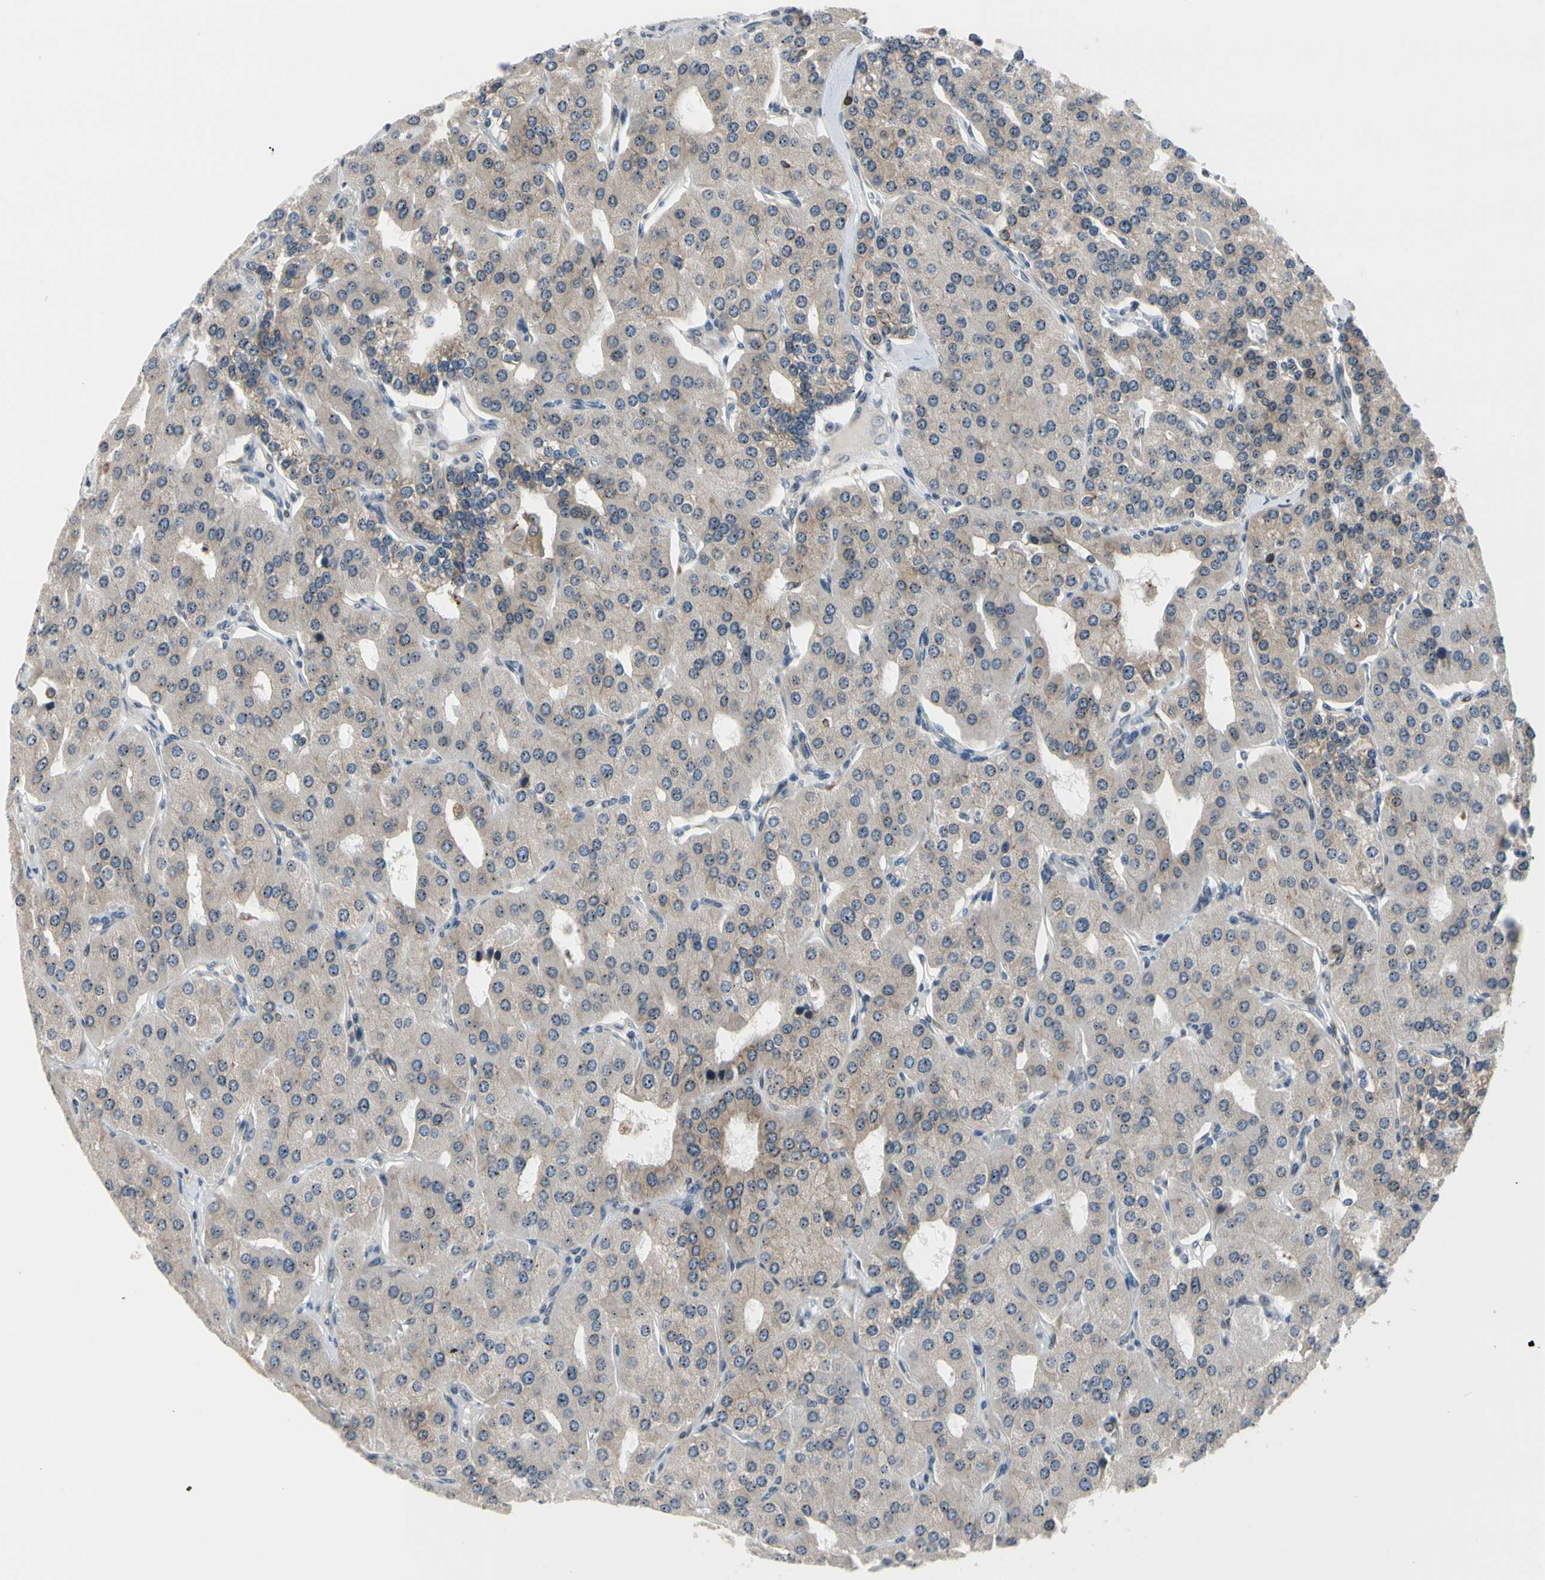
{"staining": {"intensity": "weak", "quantity": ">75%", "location": "cytoplasmic/membranous"}, "tissue": "parathyroid gland", "cell_type": "Glandular cells", "image_type": "normal", "snomed": [{"axis": "morphology", "description": "Normal tissue, NOS"}, {"axis": "morphology", "description": "Adenoma, NOS"}, {"axis": "topography", "description": "Parathyroid gland"}], "caption": "Immunohistochemical staining of normal human parathyroid gland demonstrates low levels of weak cytoplasmic/membranous positivity in approximately >75% of glandular cells. (DAB (3,3'-diaminobenzidine) IHC with brightfield microscopy, high magnification).", "gene": "TMED7", "patient": {"sex": "female", "age": 86}}